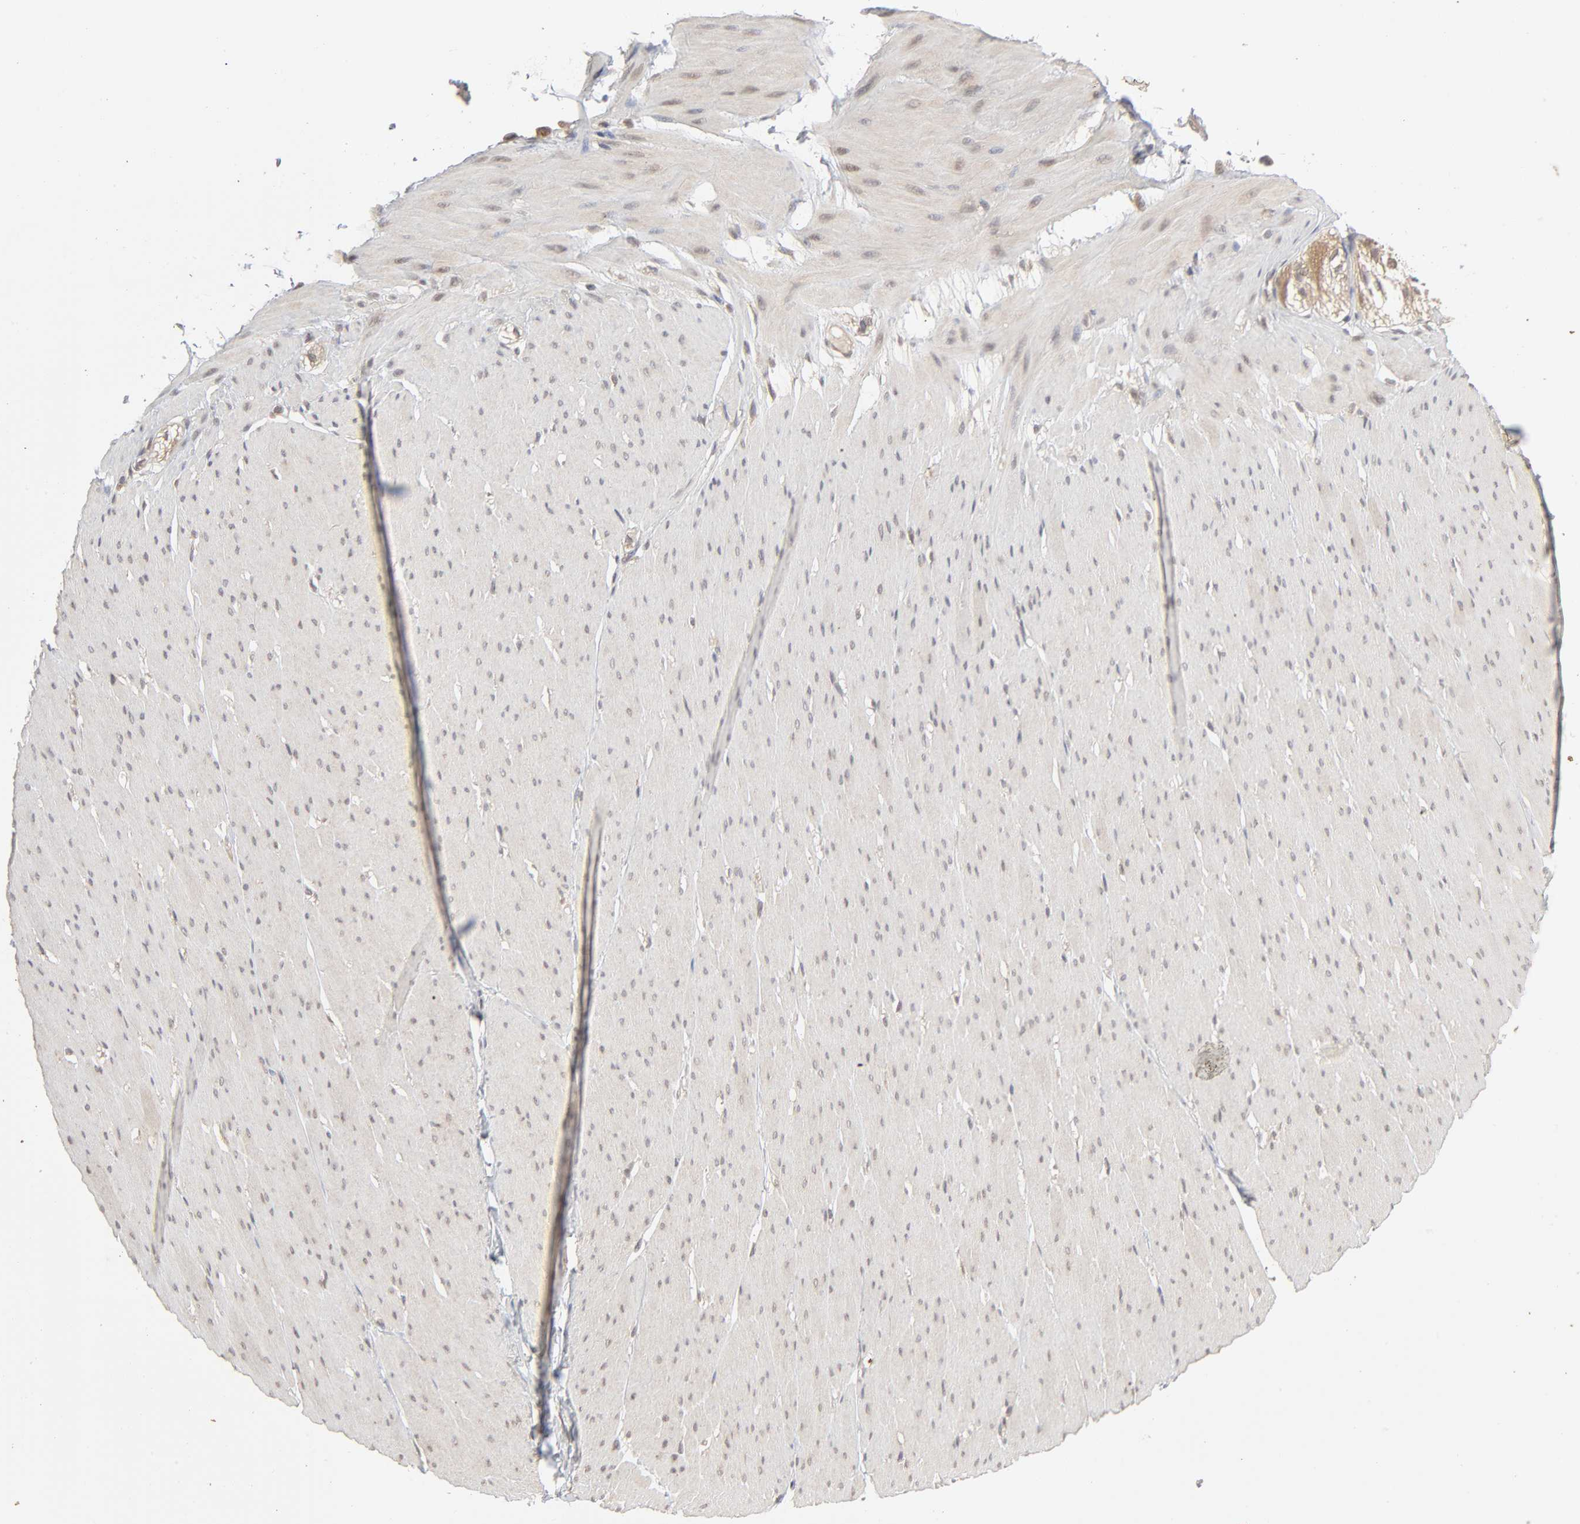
{"staining": {"intensity": "negative", "quantity": "none", "location": "none"}, "tissue": "smooth muscle", "cell_type": "Smooth muscle cells", "image_type": "normal", "snomed": [{"axis": "morphology", "description": "Normal tissue, NOS"}, {"axis": "topography", "description": "Smooth muscle"}, {"axis": "topography", "description": "Colon"}], "caption": "Human smooth muscle stained for a protein using immunohistochemistry demonstrates no staining in smooth muscle cells.", "gene": "SCFD1", "patient": {"sex": "male", "age": 67}}